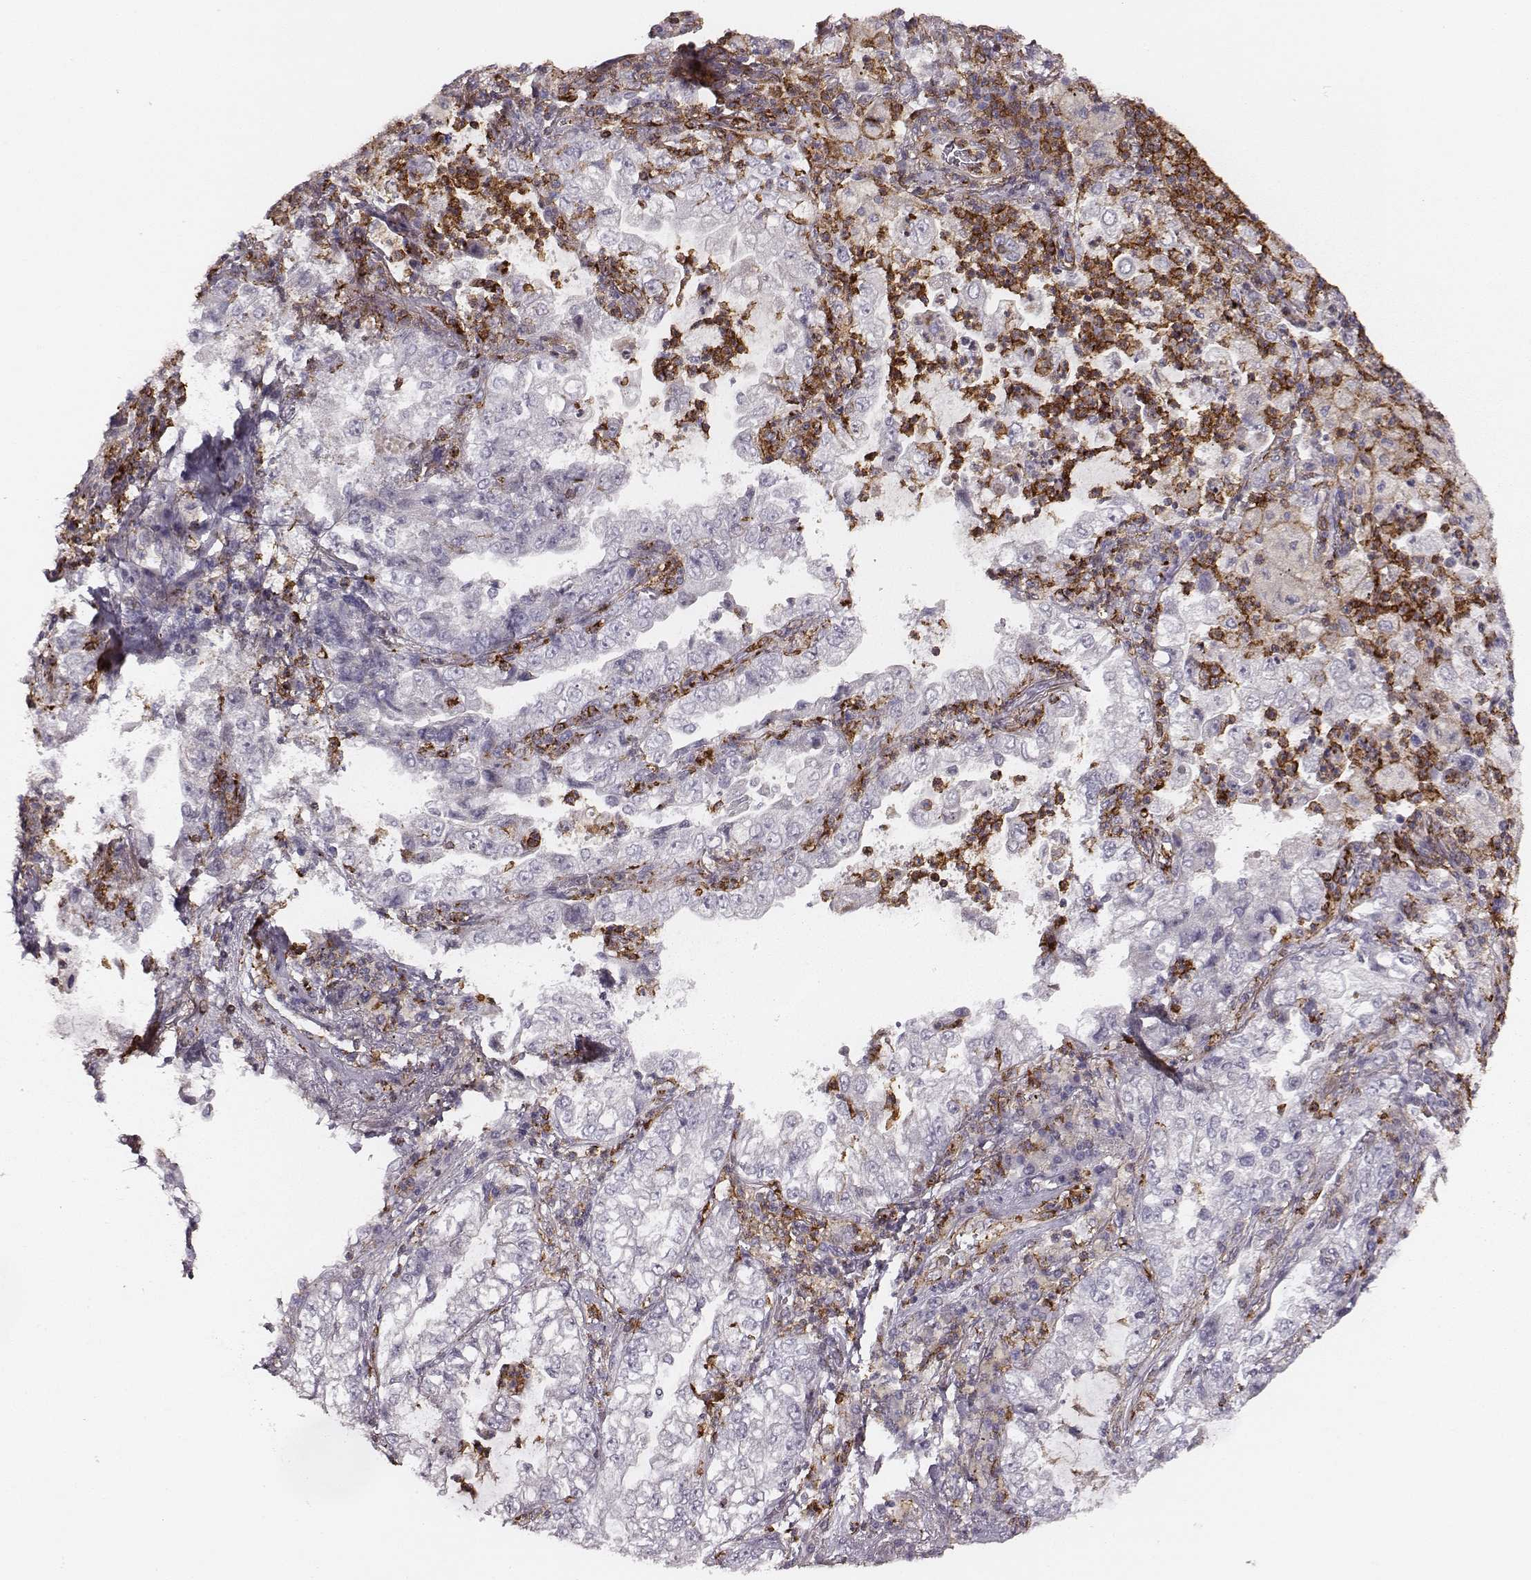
{"staining": {"intensity": "negative", "quantity": "none", "location": "none"}, "tissue": "lung cancer", "cell_type": "Tumor cells", "image_type": "cancer", "snomed": [{"axis": "morphology", "description": "Adenocarcinoma, NOS"}, {"axis": "topography", "description": "Lung"}], "caption": "High magnification brightfield microscopy of lung cancer (adenocarcinoma) stained with DAB (brown) and counterstained with hematoxylin (blue): tumor cells show no significant positivity. (DAB immunohistochemistry, high magnification).", "gene": "ZYX", "patient": {"sex": "female", "age": 73}}